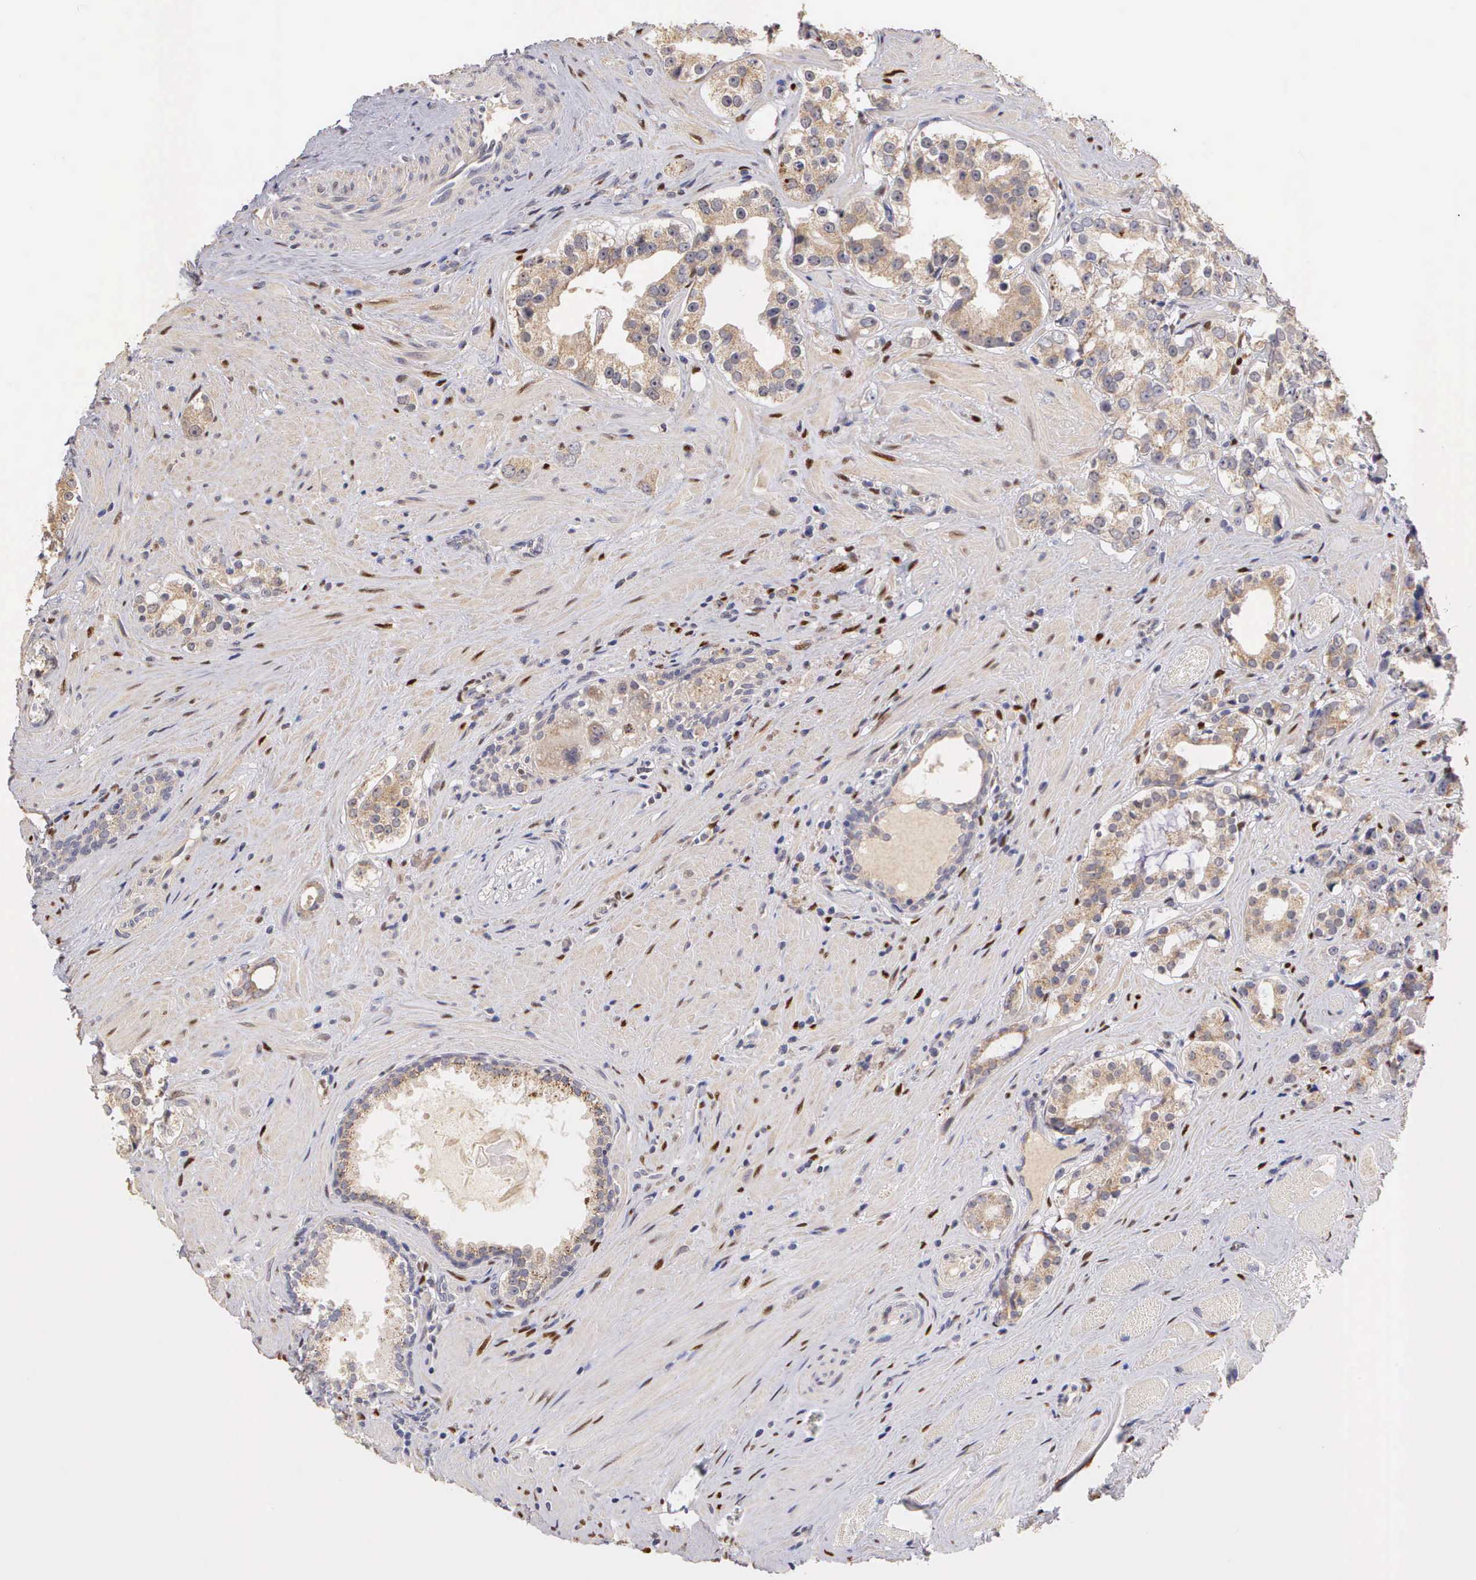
{"staining": {"intensity": "weak", "quantity": ">75%", "location": "cytoplasmic/membranous"}, "tissue": "prostate cancer", "cell_type": "Tumor cells", "image_type": "cancer", "snomed": [{"axis": "morphology", "description": "Adenocarcinoma, Medium grade"}, {"axis": "topography", "description": "Prostate"}], "caption": "High-magnification brightfield microscopy of prostate medium-grade adenocarcinoma stained with DAB (3,3'-diaminobenzidine) (brown) and counterstained with hematoxylin (blue). tumor cells exhibit weak cytoplasmic/membranous expression is identified in approximately>75% of cells. (IHC, brightfield microscopy, high magnification).", "gene": "ESR1", "patient": {"sex": "male", "age": 73}}